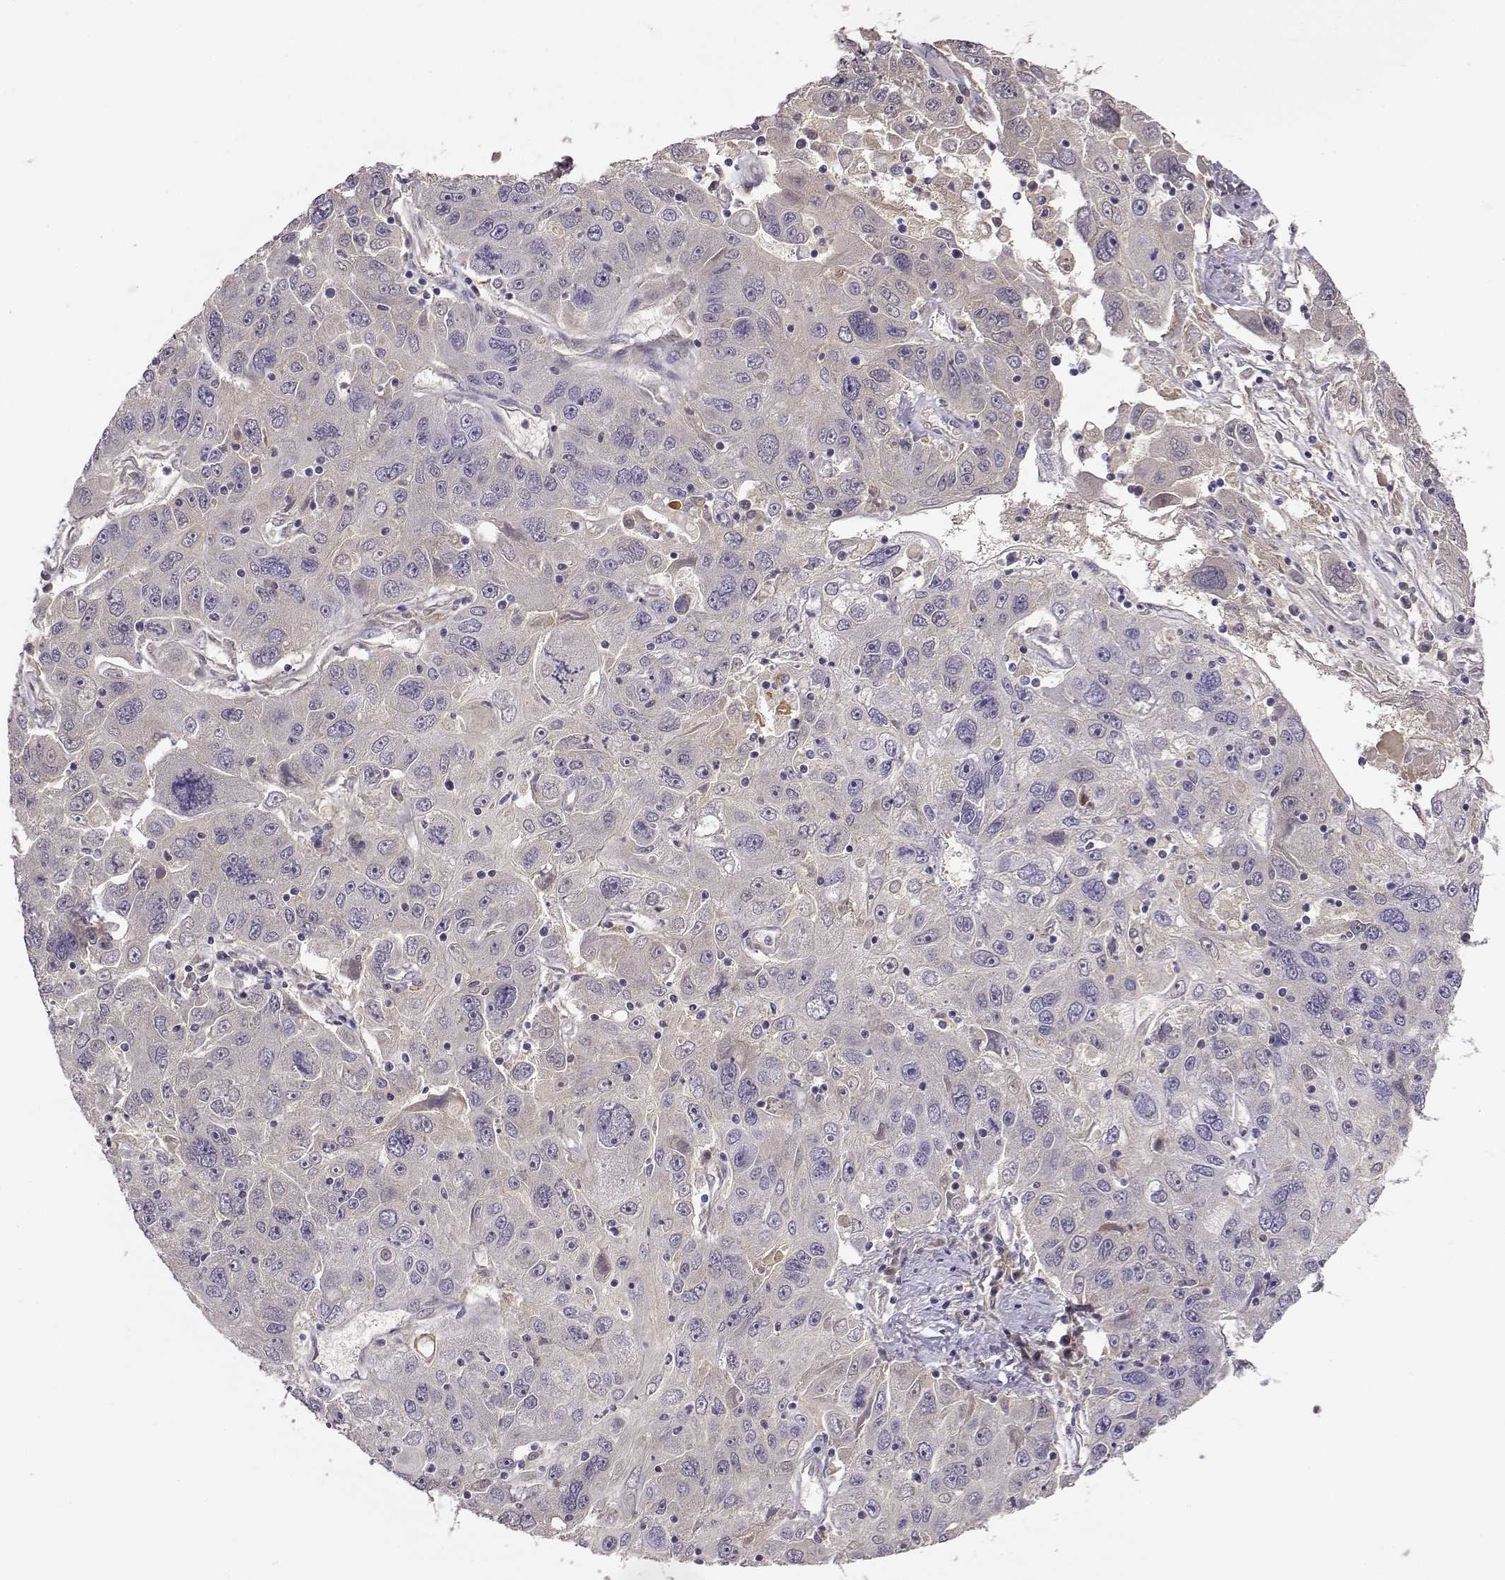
{"staining": {"intensity": "negative", "quantity": "none", "location": "none"}, "tissue": "stomach cancer", "cell_type": "Tumor cells", "image_type": "cancer", "snomed": [{"axis": "morphology", "description": "Adenocarcinoma, NOS"}, {"axis": "topography", "description": "Stomach"}], "caption": "This is an immunohistochemistry (IHC) image of human stomach cancer (adenocarcinoma). There is no positivity in tumor cells.", "gene": "TACR1", "patient": {"sex": "male", "age": 56}}